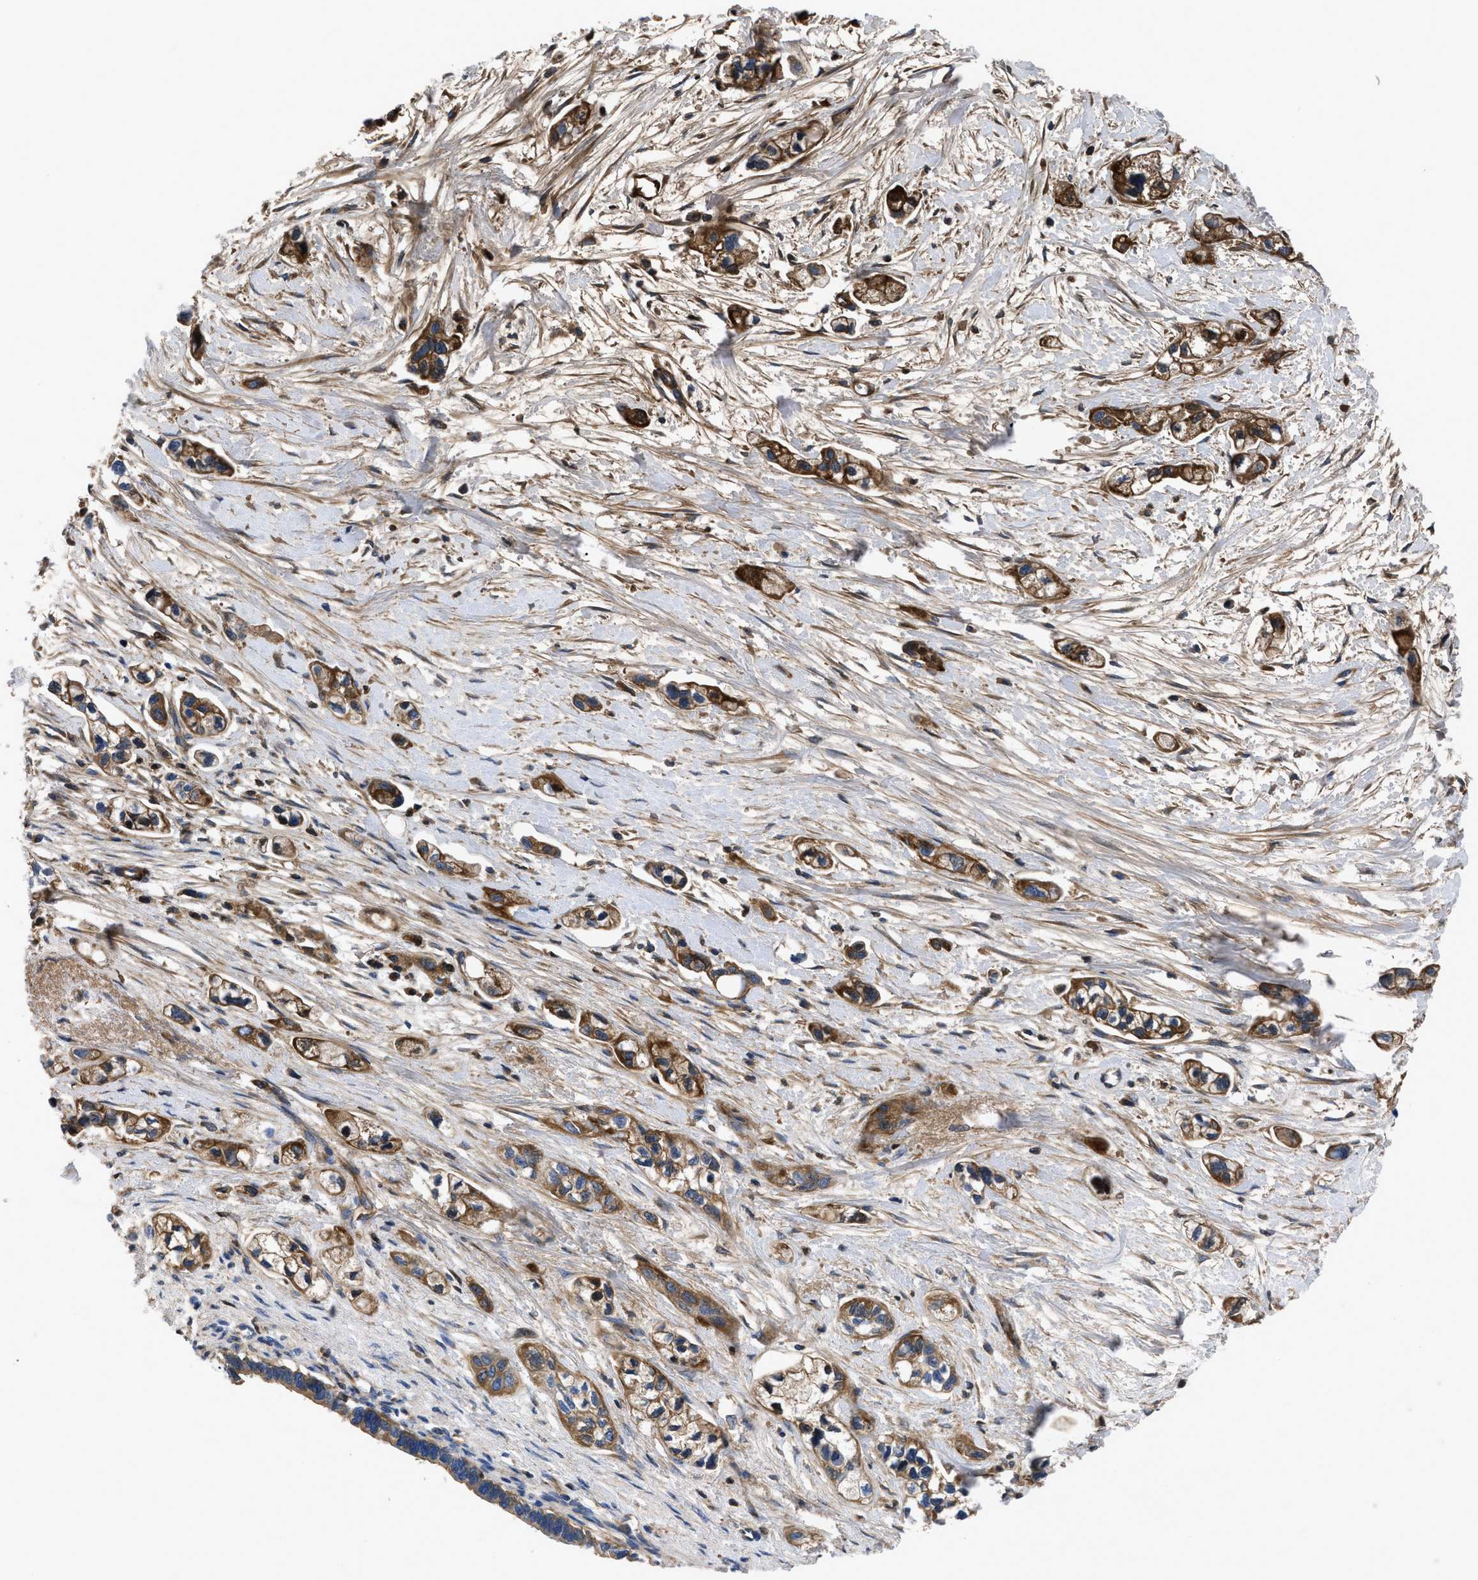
{"staining": {"intensity": "moderate", "quantity": ">75%", "location": "cytoplasmic/membranous"}, "tissue": "pancreatic cancer", "cell_type": "Tumor cells", "image_type": "cancer", "snomed": [{"axis": "morphology", "description": "Adenocarcinoma, NOS"}, {"axis": "topography", "description": "Pancreas"}], "caption": "Moderate cytoplasmic/membranous staining is identified in approximately >75% of tumor cells in pancreatic adenocarcinoma.", "gene": "SERPINA6", "patient": {"sex": "male", "age": 74}}